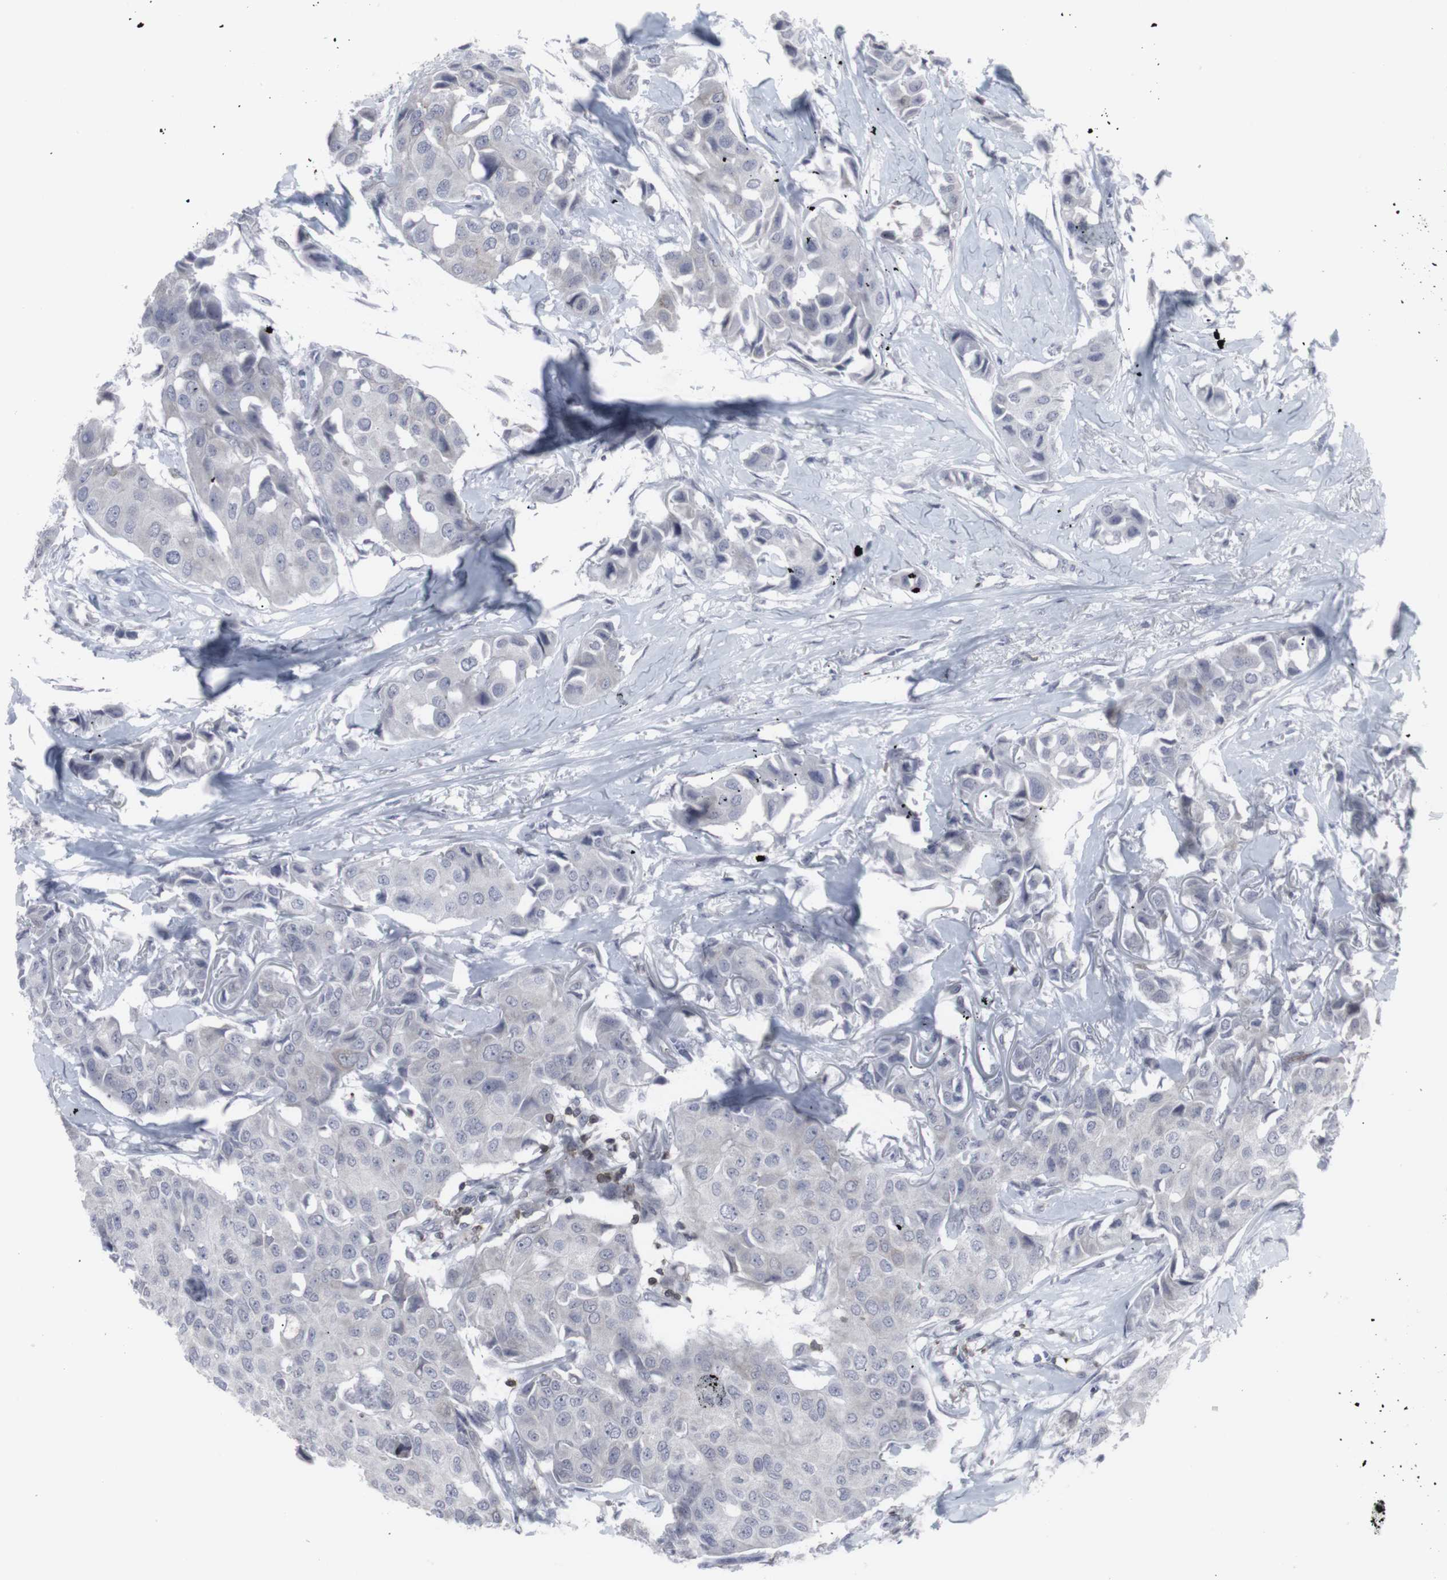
{"staining": {"intensity": "negative", "quantity": "none", "location": "none"}, "tissue": "breast cancer", "cell_type": "Tumor cells", "image_type": "cancer", "snomed": [{"axis": "morphology", "description": "Duct carcinoma"}, {"axis": "topography", "description": "Breast"}], "caption": "This is an IHC micrograph of intraductal carcinoma (breast). There is no staining in tumor cells.", "gene": "APOBEC2", "patient": {"sex": "female", "age": 80}}